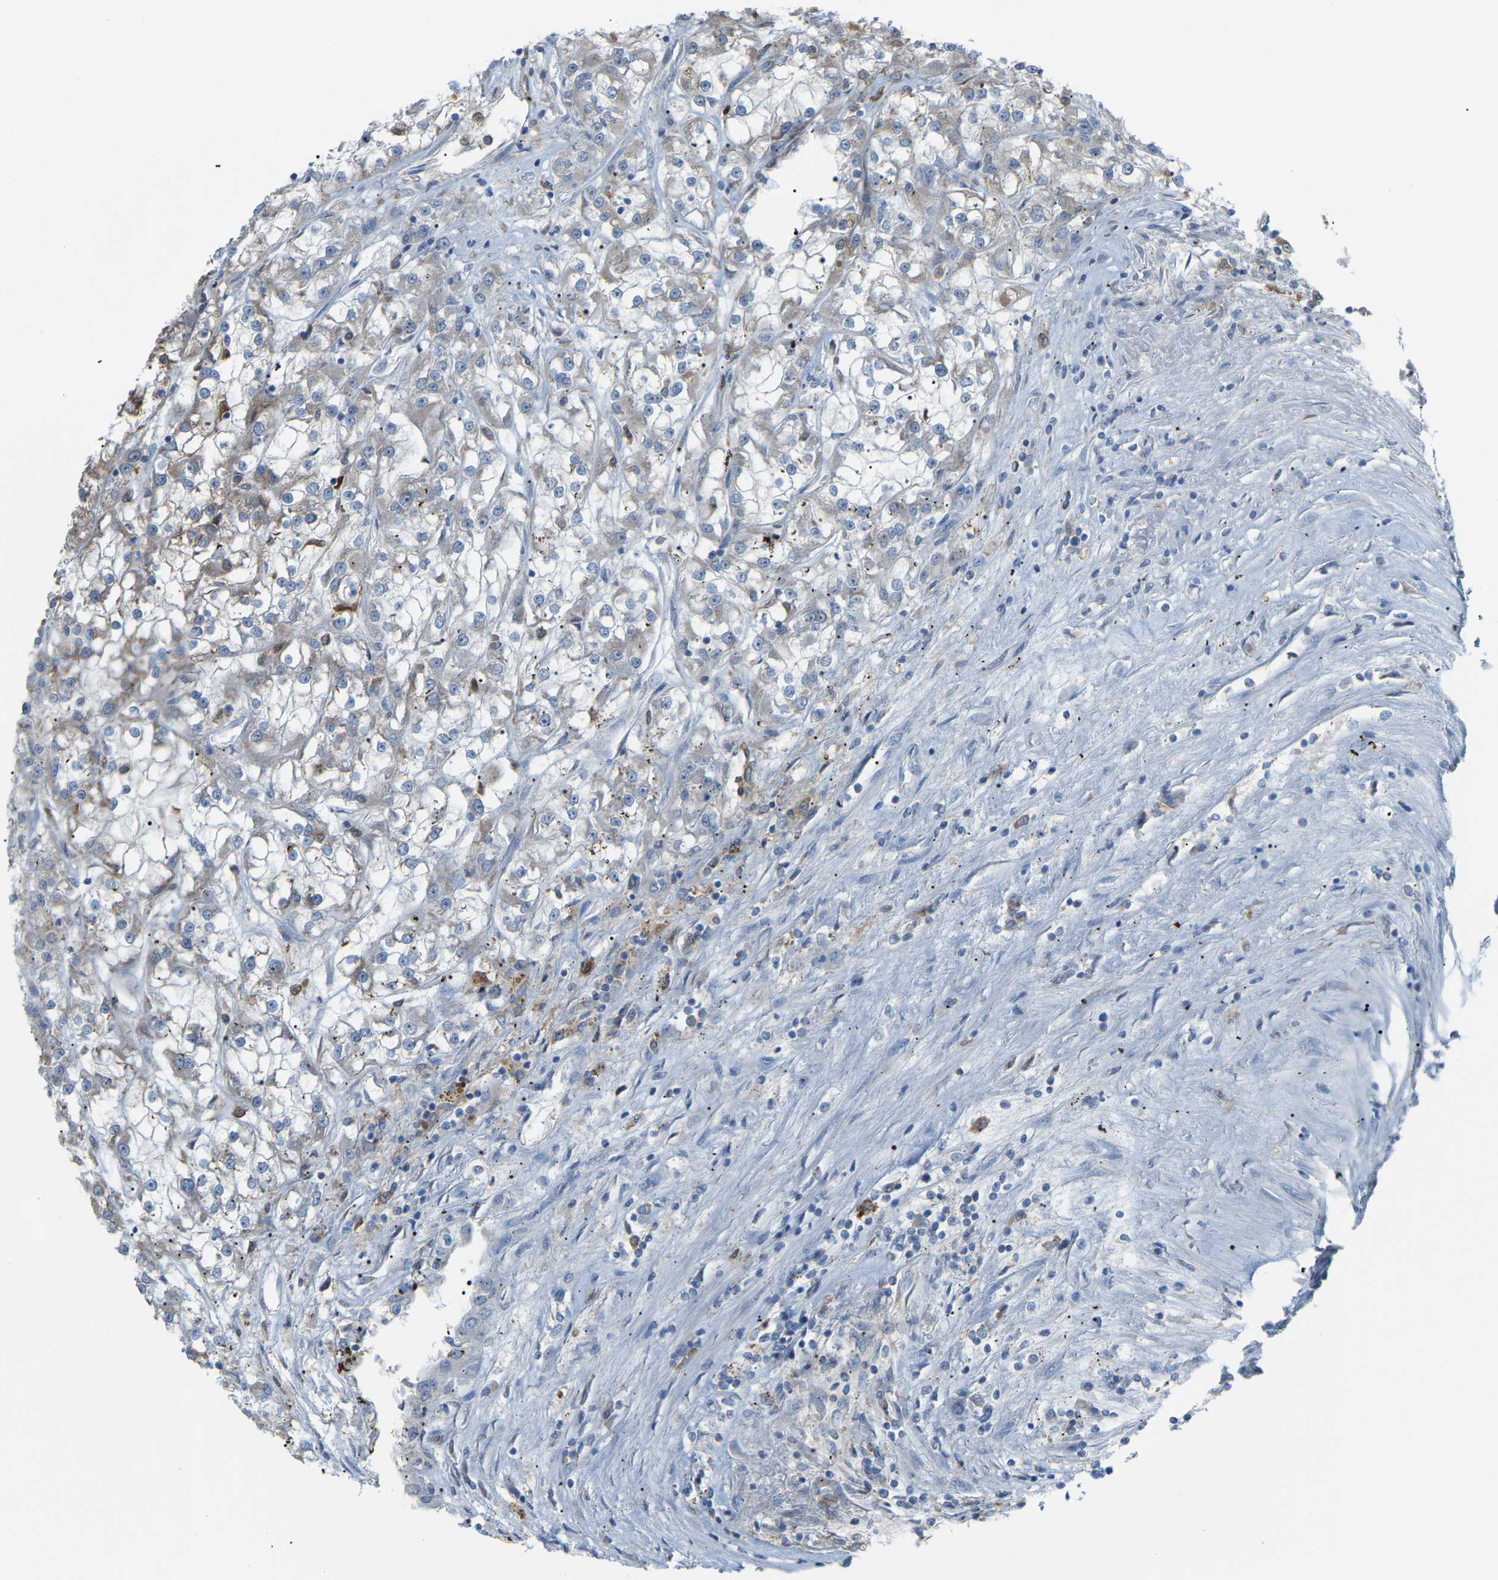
{"staining": {"intensity": "negative", "quantity": "none", "location": "none"}, "tissue": "renal cancer", "cell_type": "Tumor cells", "image_type": "cancer", "snomed": [{"axis": "morphology", "description": "Adenocarcinoma, NOS"}, {"axis": "topography", "description": "Kidney"}], "caption": "The photomicrograph exhibits no significant positivity in tumor cells of adenocarcinoma (renal).", "gene": "CROT", "patient": {"sex": "female", "age": 52}}